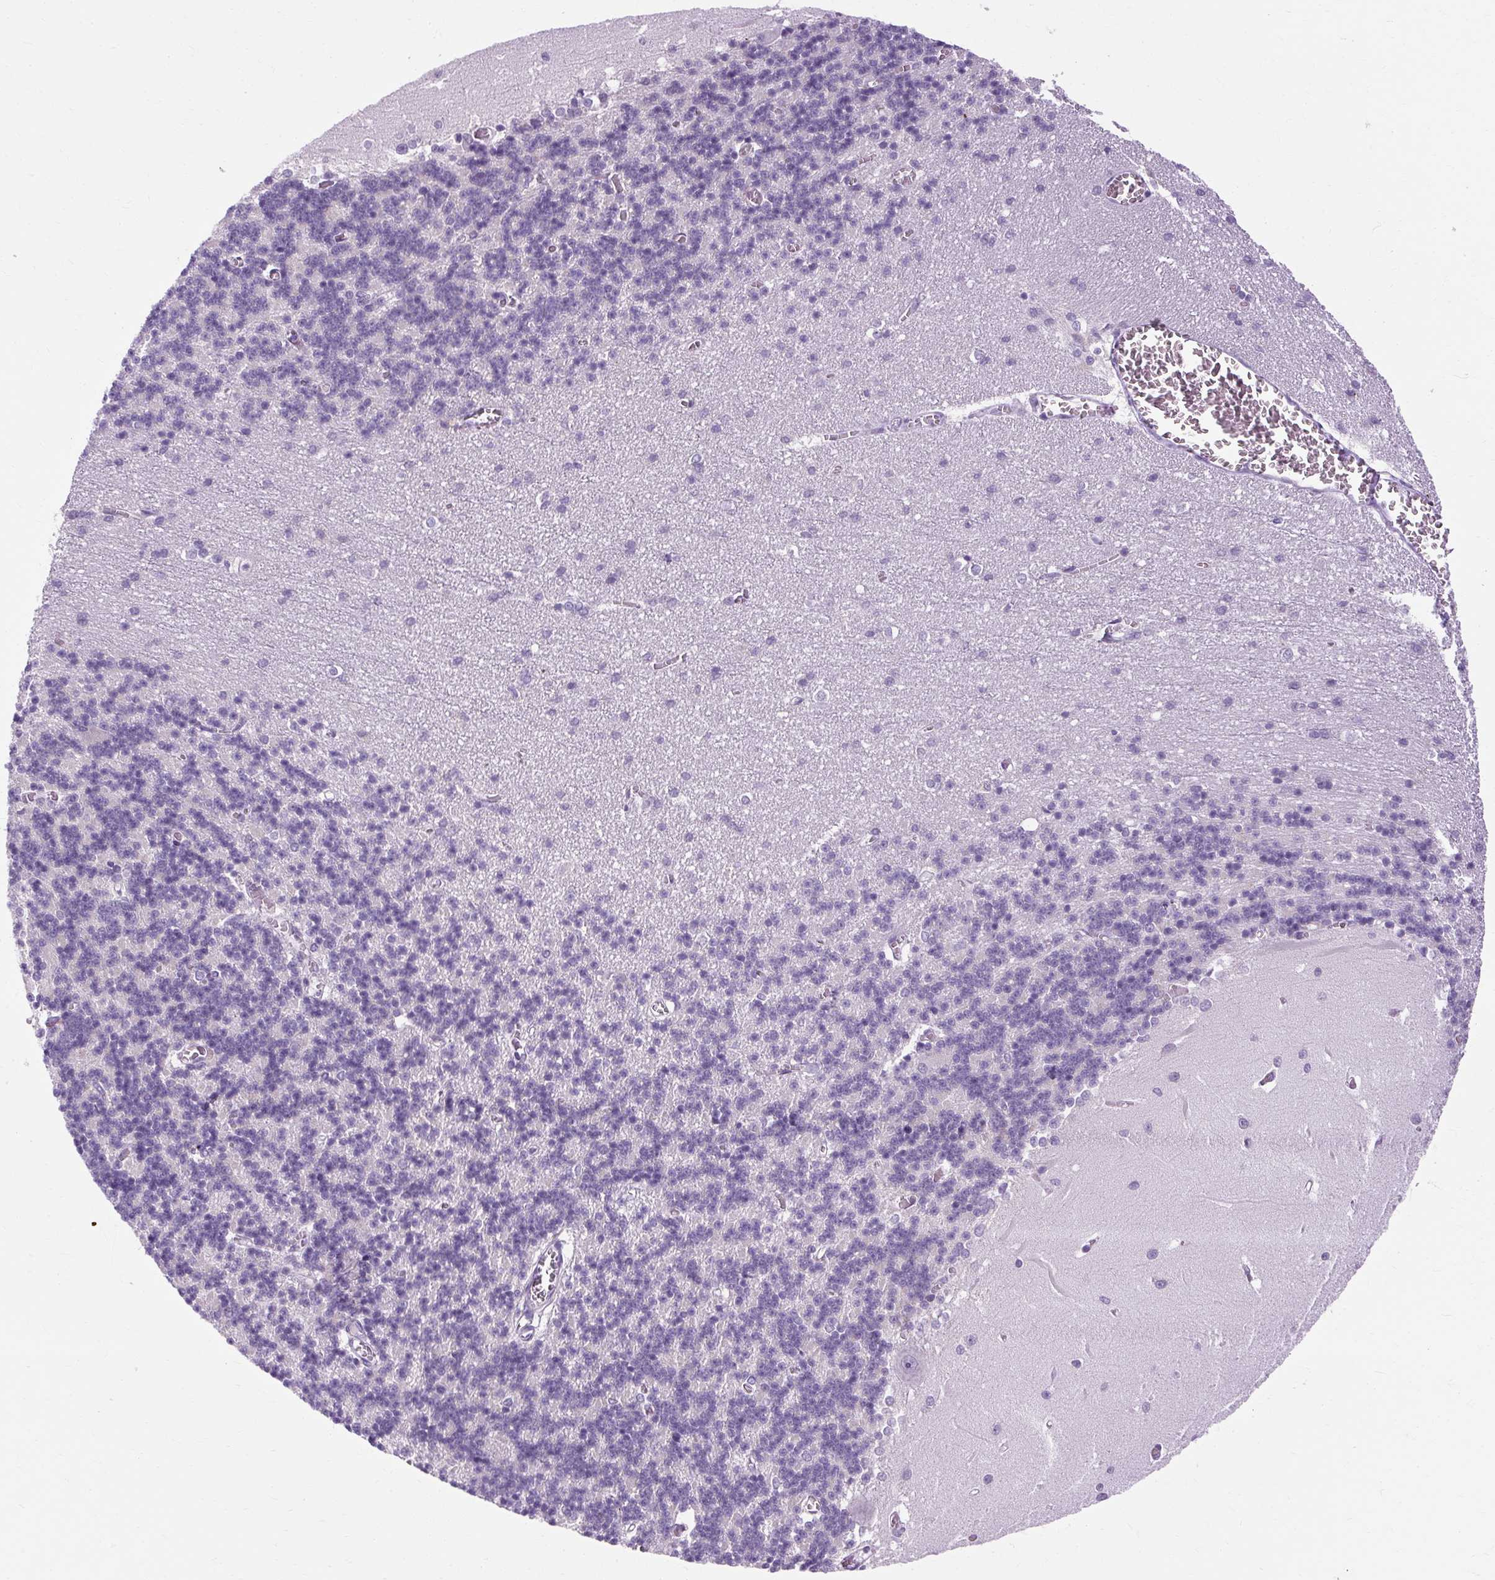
{"staining": {"intensity": "negative", "quantity": "none", "location": "none"}, "tissue": "cerebellum", "cell_type": "Cells in granular layer", "image_type": "normal", "snomed": [{"axis": "morphology", "description": "Normal tissue, NOS"}, {"axis": "topography", "description": "Cerebellum"}], "caption": "Human cerebellum stained for a protein using immunohistochemistry reveals no staining in cells in granular layer.", "gene": "B3GNT4", "patient": {"sex": "male", "age": 37}}